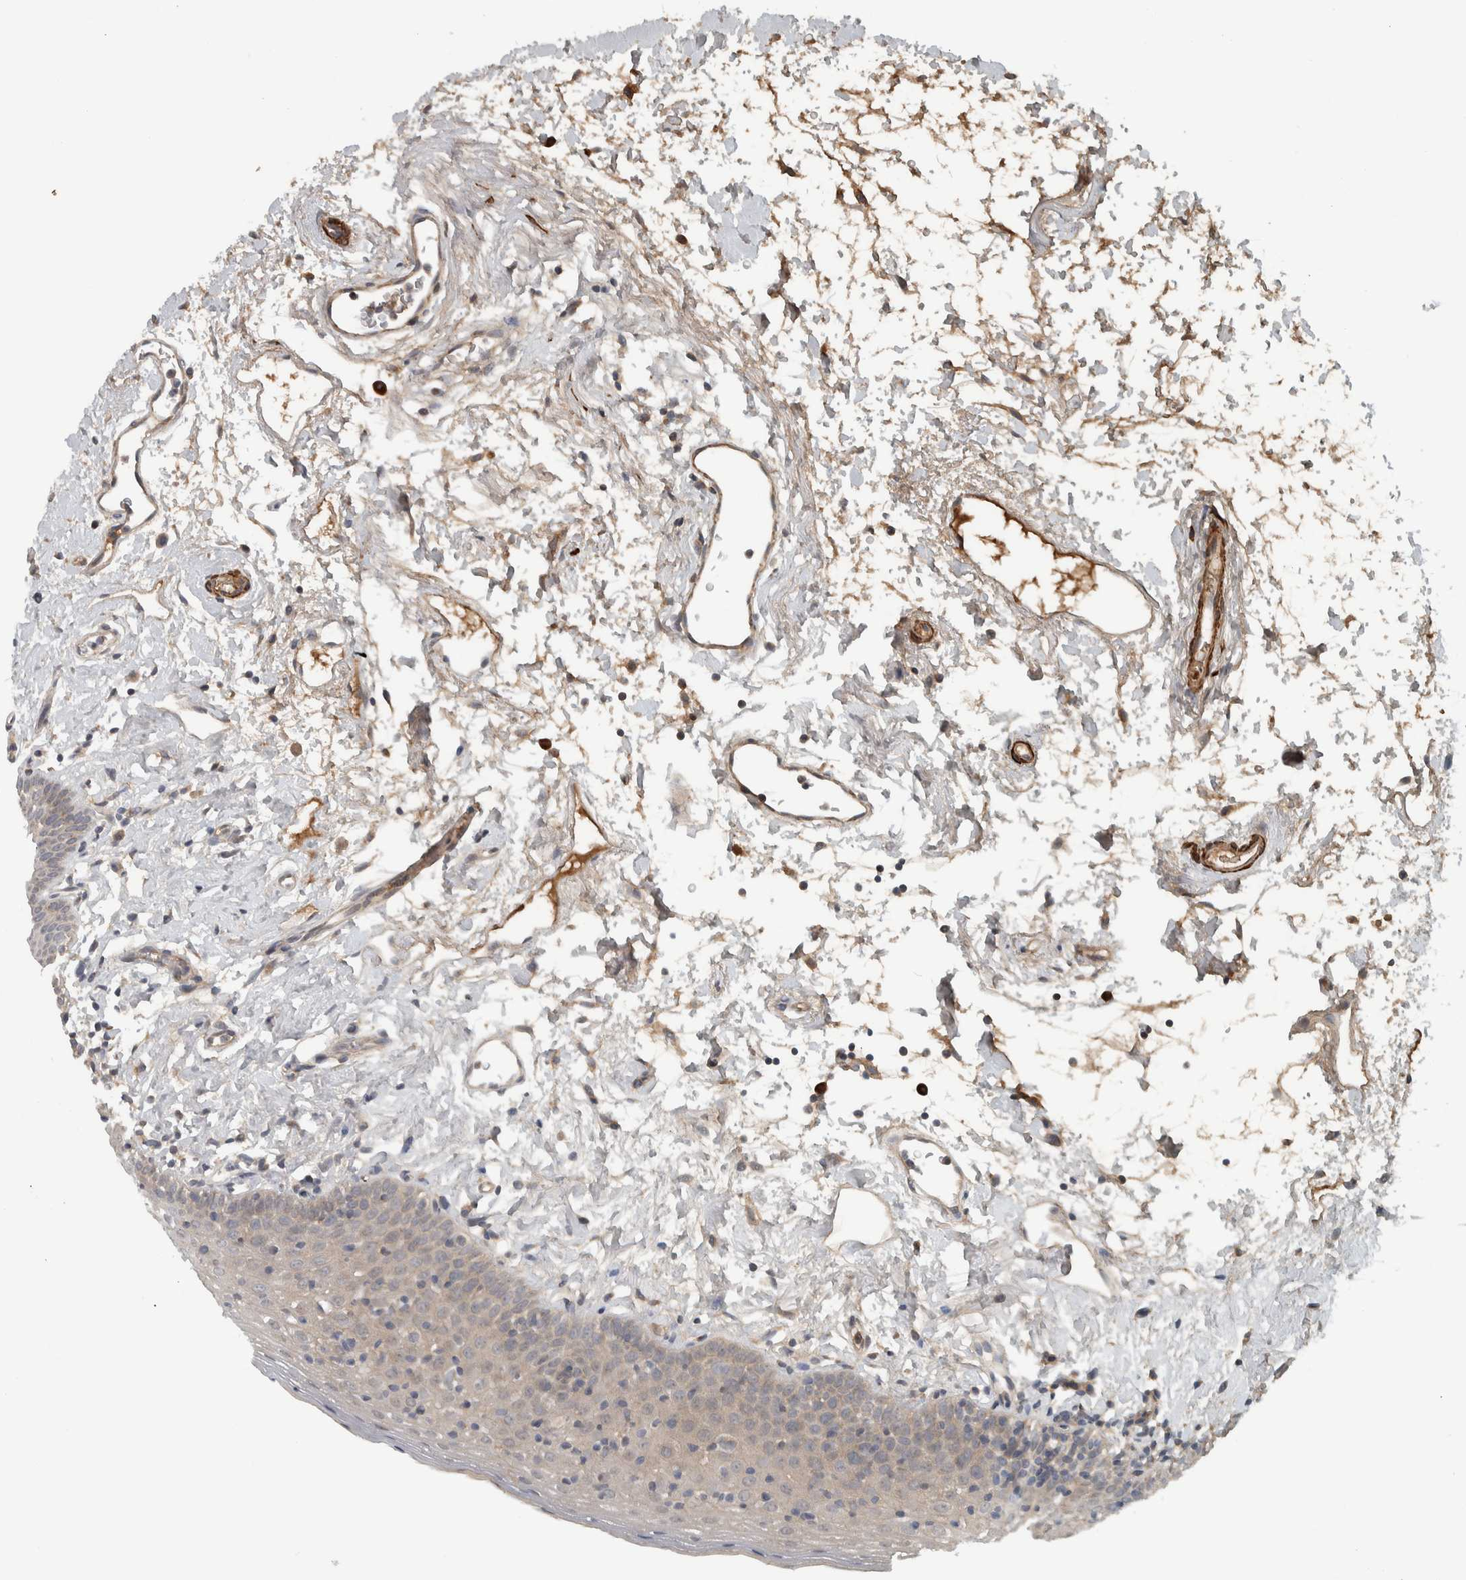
{"staining": {"intensity": "weak", "quantity": "<25%", "location": "cytoplasmic/membranous"}, "tissue": "oral mucosa", "cell_type": "Squamous epithelial cells", "image_type": "normal", "snomed": [{"axis": "morphology", "description": "Normal tissue, NOS"}, {"axis": "topography", "description": "Oral tissue"}], "caption": "Immunohistochemical staining of benign human oral mucosa reveals no significant staining in squamous epithelial cells. (Stains: DAB (3,3'-diaminobenzidine) immunohistochemistry with hematoxylin counter stain, Microscopy: brightfield microscopy at high magnification).", "gene": "LBHD1", "patient": {"sex": "male", "age": 66}}